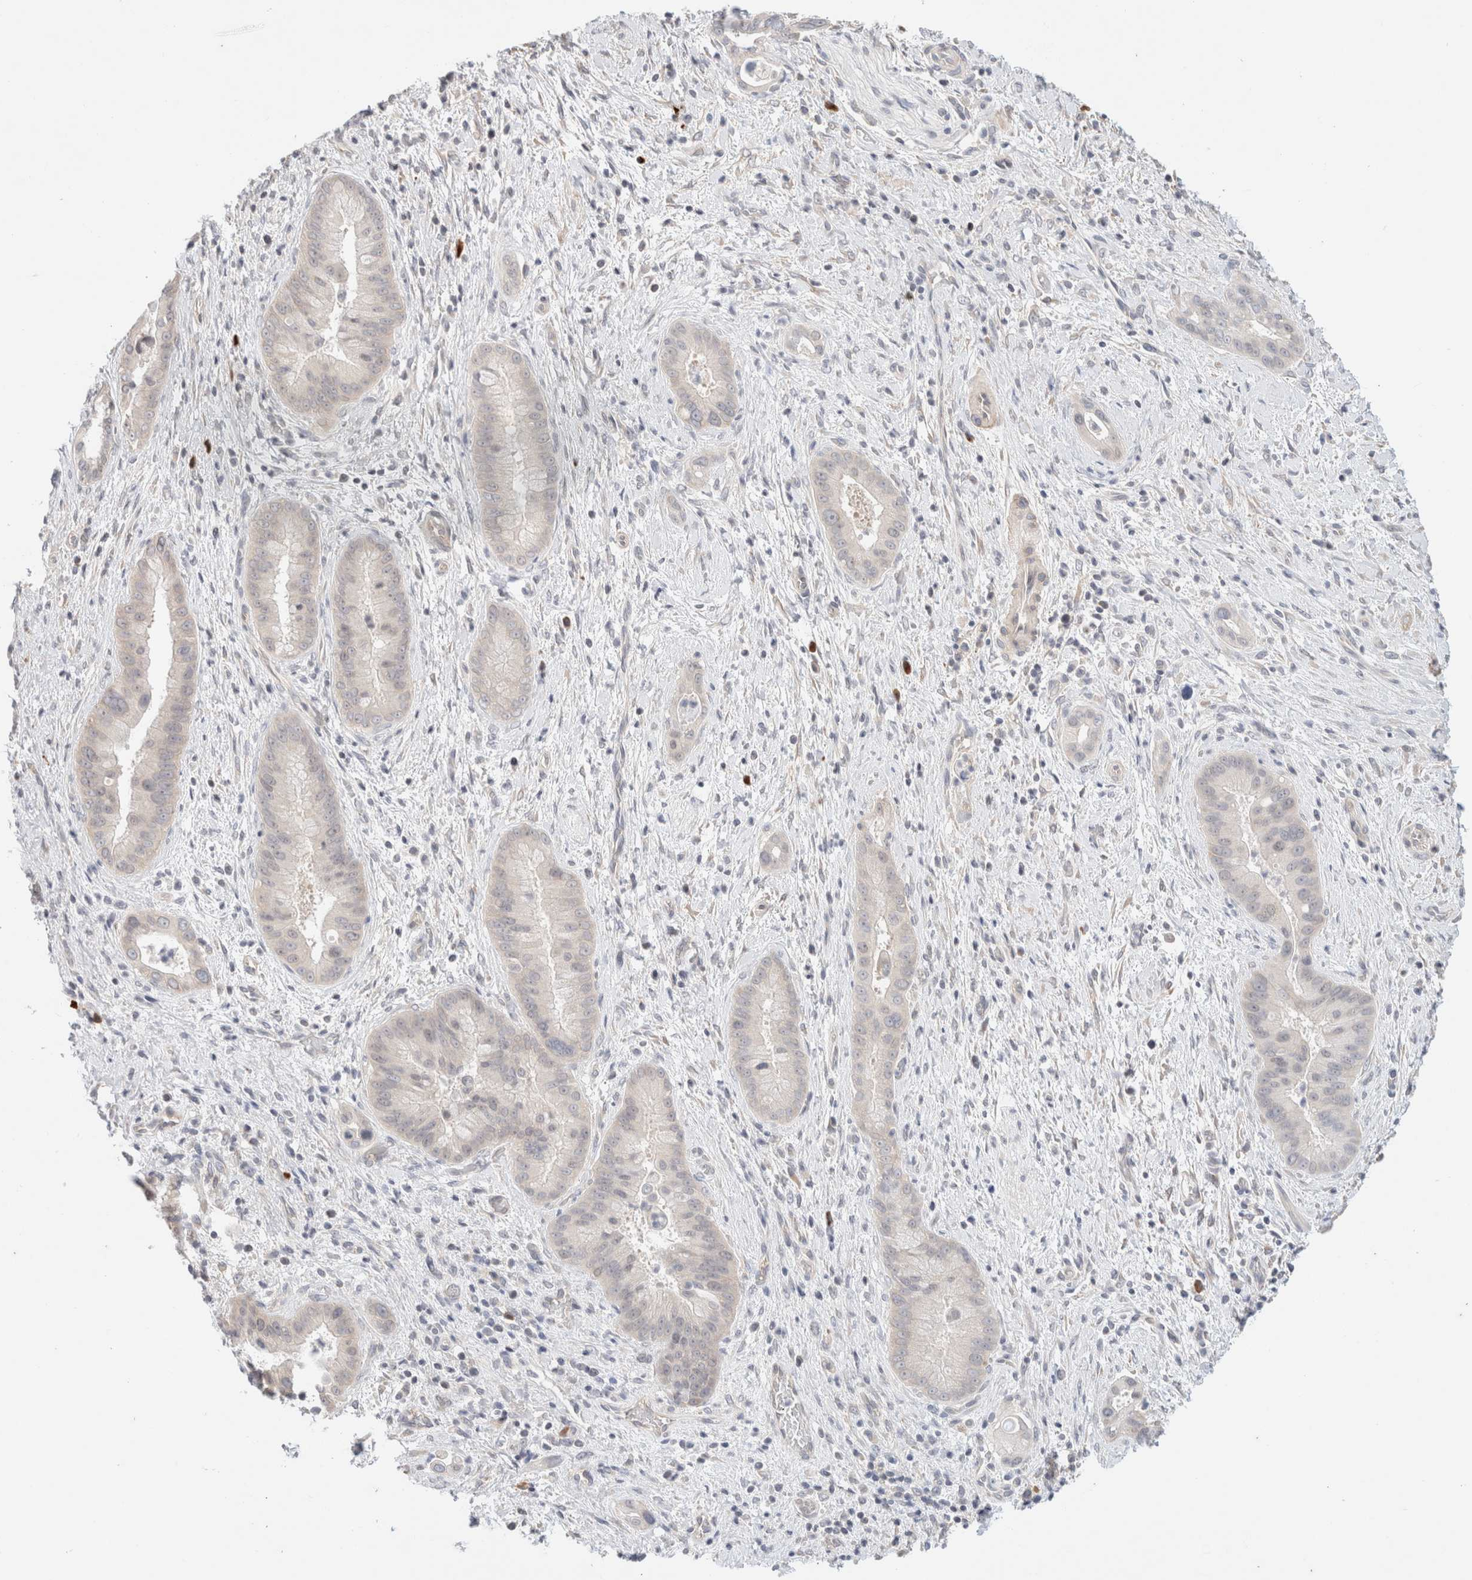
{"staining": {"intensity": "negative", "quantity": "none", "location": "none"}, "tissue": "liver cancer", "cell_type": "Tumor cells", "image_type": "cancer", "snomed": [{"axis": "morphology", "description": "Cholangiocarcinoma"}, {"axis": "topography", "description": "Liver"}], "caption": "DAB immunohistochemical staining of cholangiocarcinoma (liver) displays no significant positivity in tumor cells. (DAB immunohistochemistry, high magnification).", "gene": "SPRTN", "patient": {"sex": "female", "age": 54}}